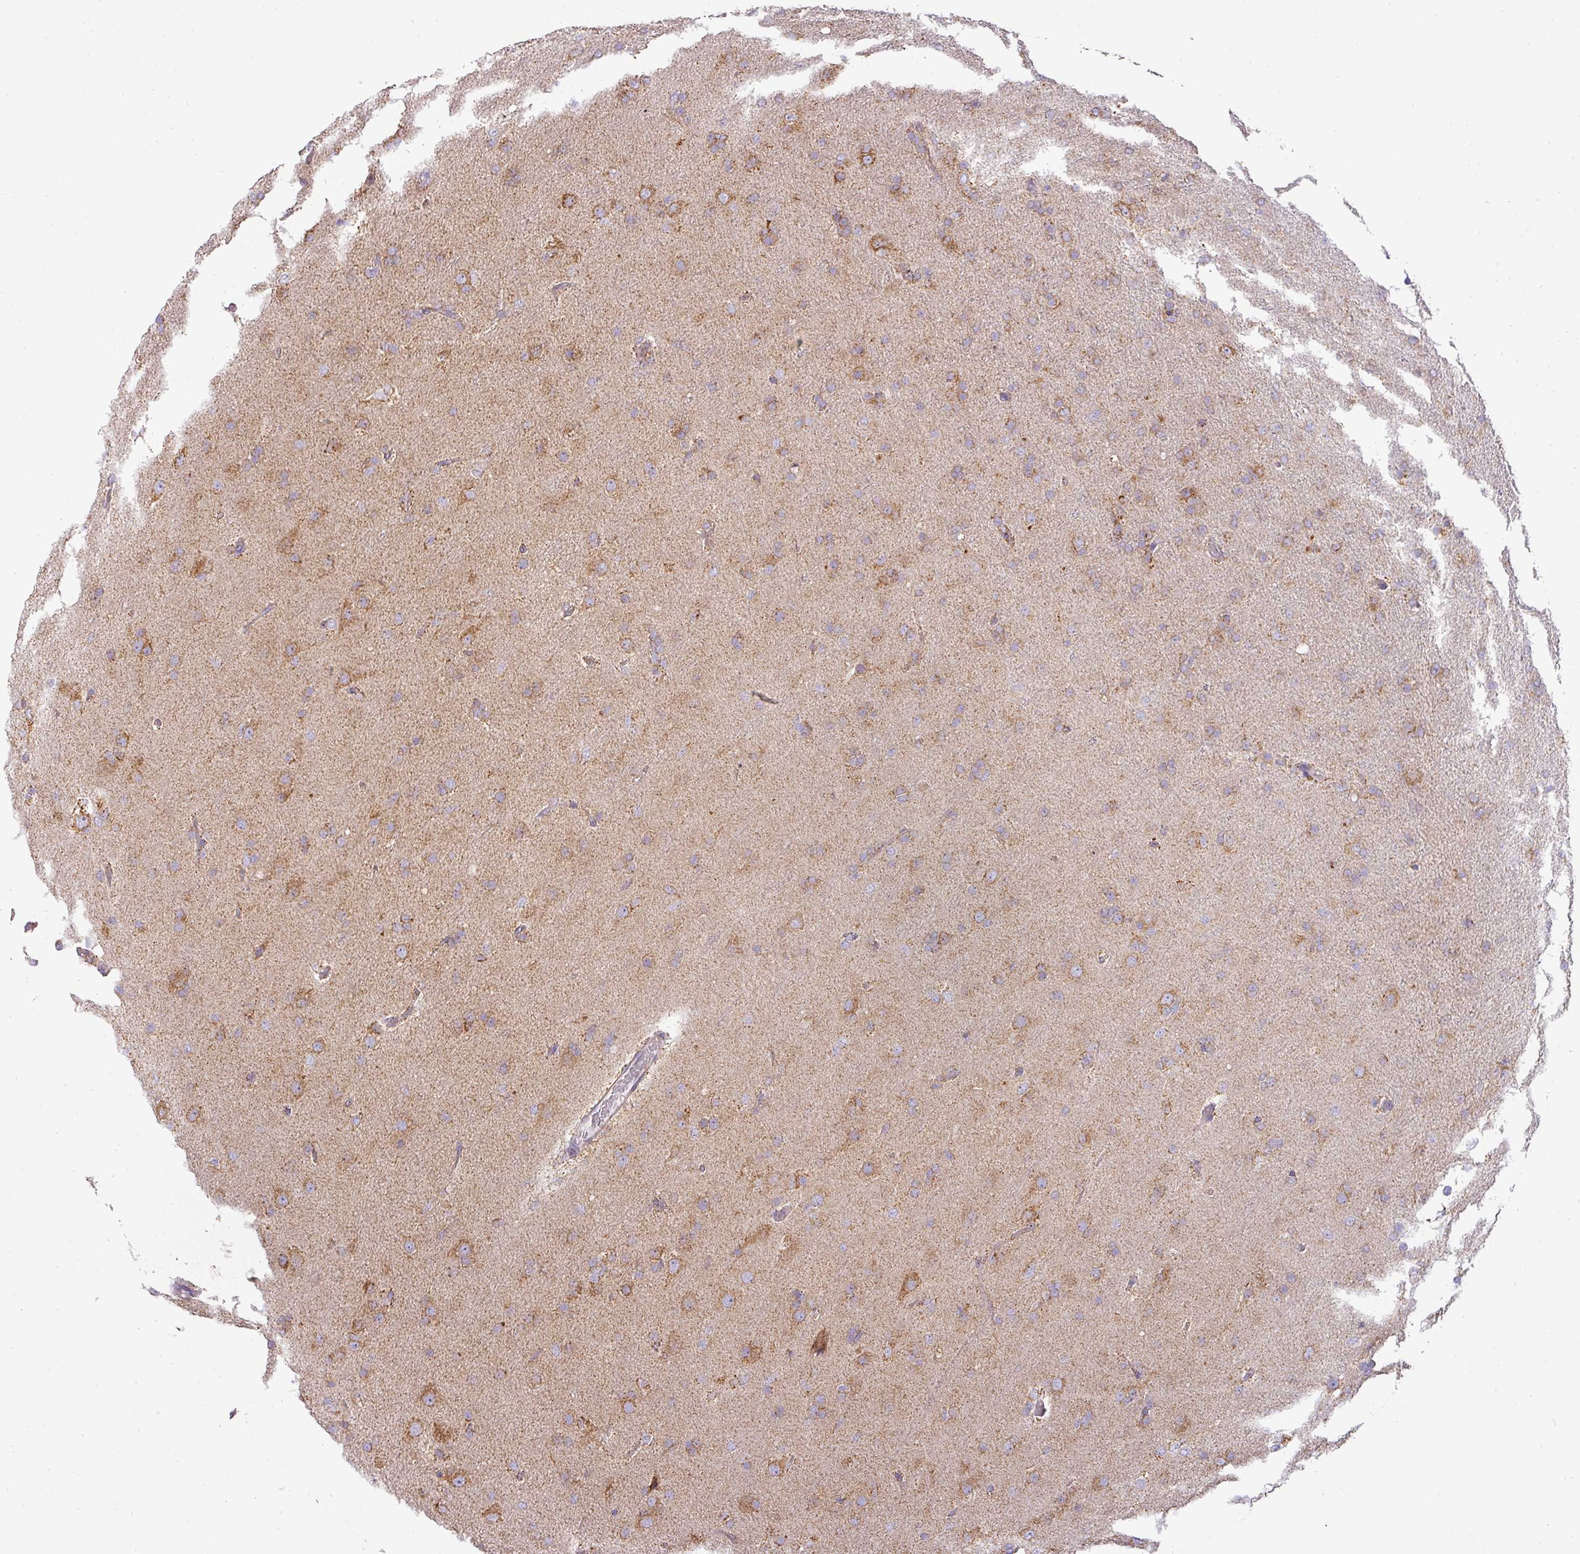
{"staining": {"intensity": "moderate", "quantity": ">75%", "location": "cytoplasmic/membranous"}, "tissue": "glioma", "cell_type": "Tumor cells", "image_type": "cancer", "snomed": [{"axis": "morphology", "description": "Glioma, malignant, Low grade"}, {"axis": "topography", "description": "Brain"}], "caption": "This is a histology image of immunohistochemistry staining of malignant glioma (low-grade), which shows moderate positivity in the cytoplasmic/membranous of tumor cells.", "gene": "ZNF211", "patient": {"sex": "male", "age": 65}}